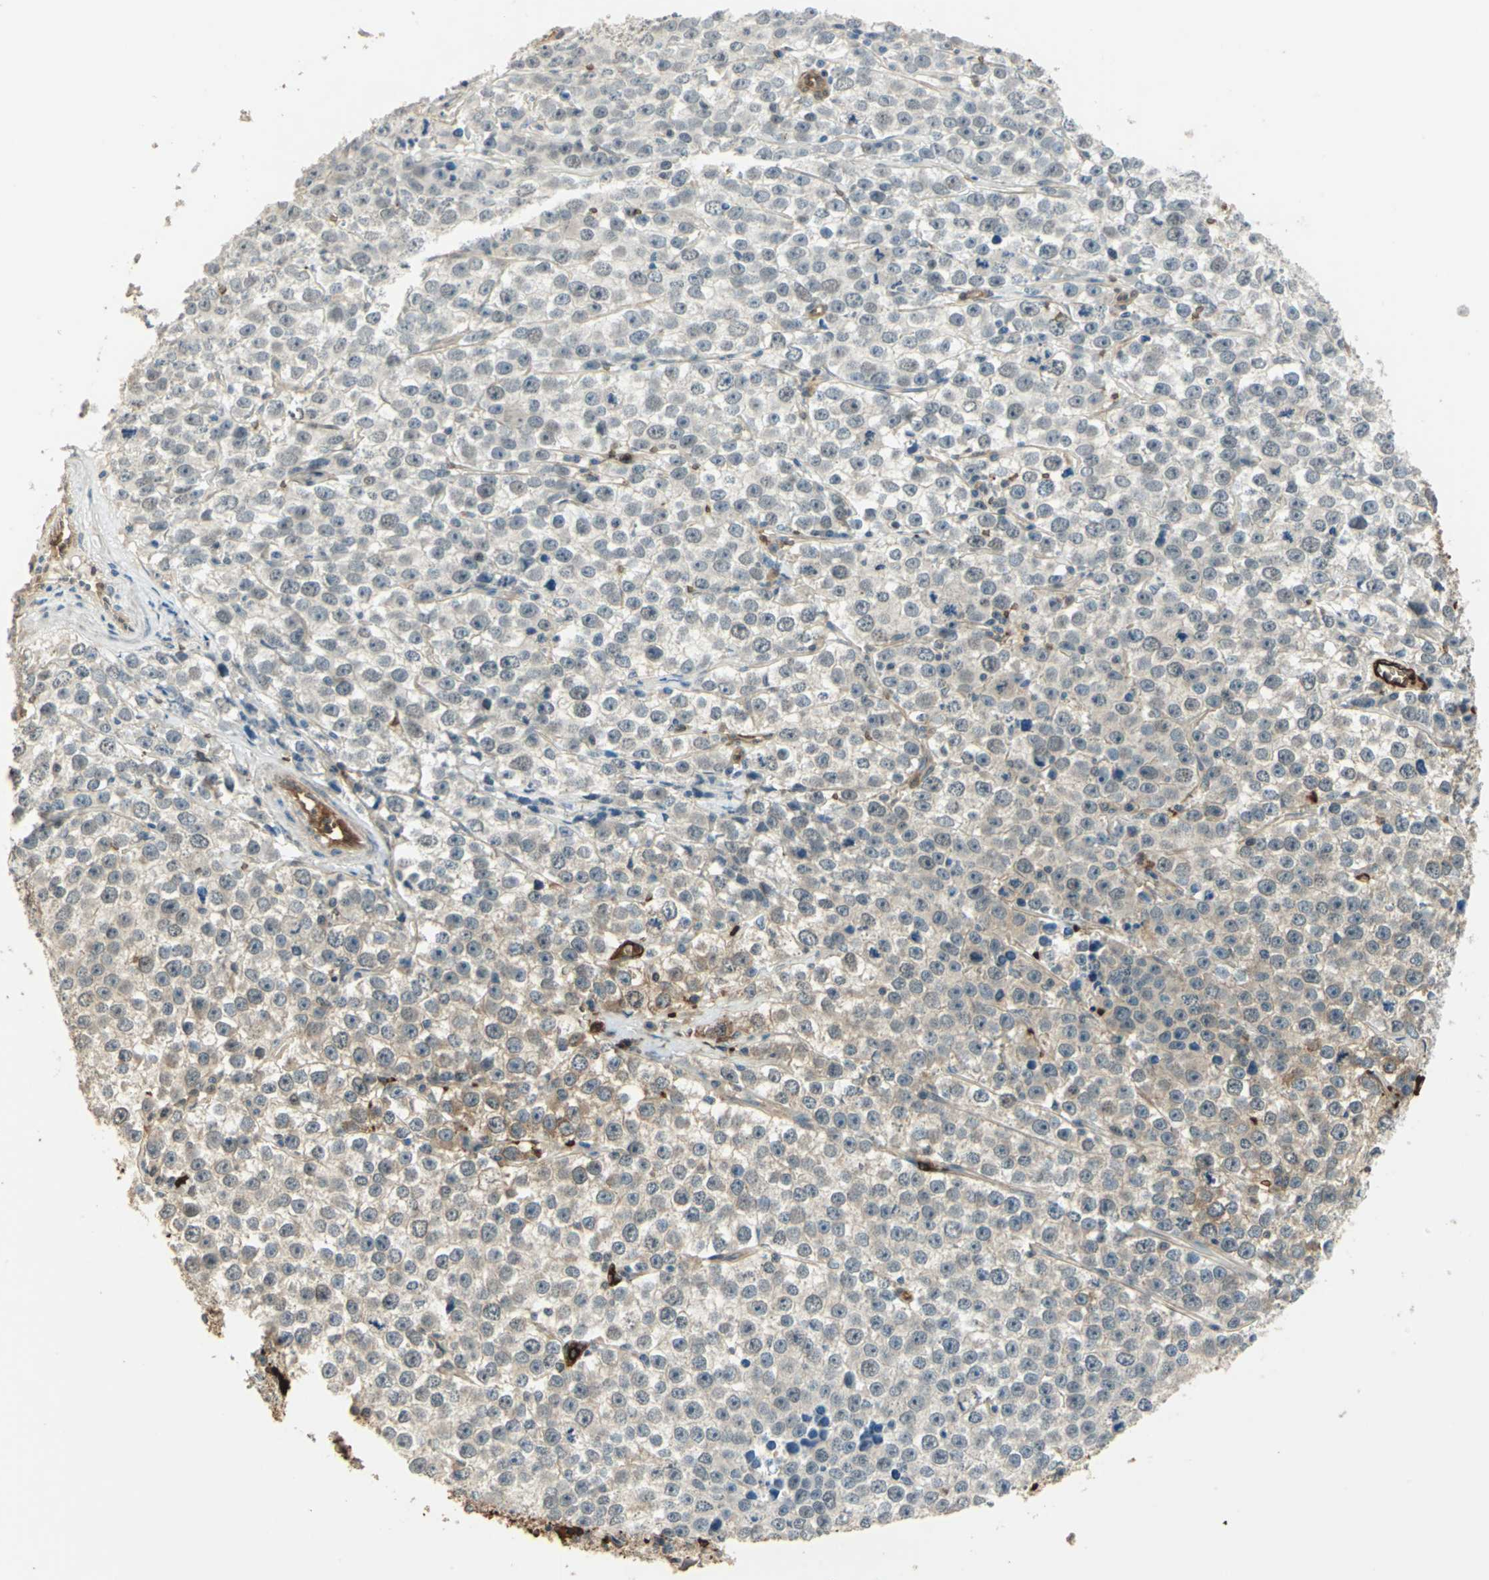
{"staining": {"intensity": "weak", "quantity": "<25%", "location": "cytoplasmic/membranous"}, "tissue": "testis cancer", "cell_type": "Tumor cells", "image_type": "cancer", "snomed": [{"axis": "morphology", "description": "Seminoma, NOS"}, {"axis": "morphology", "description": "Carcinoma, Embryonal, NOS"}, {"axis": "topography", "description": "Testis"}], "caption": "An IHC photomicrograph of testis cancer (embryonal carcinoma) is shown. There is no staining in tumor cells of testis cancer (embryonal carcinoma).", "gene": "DDAH1", "patient": {"sex": "male", "age": 52}}